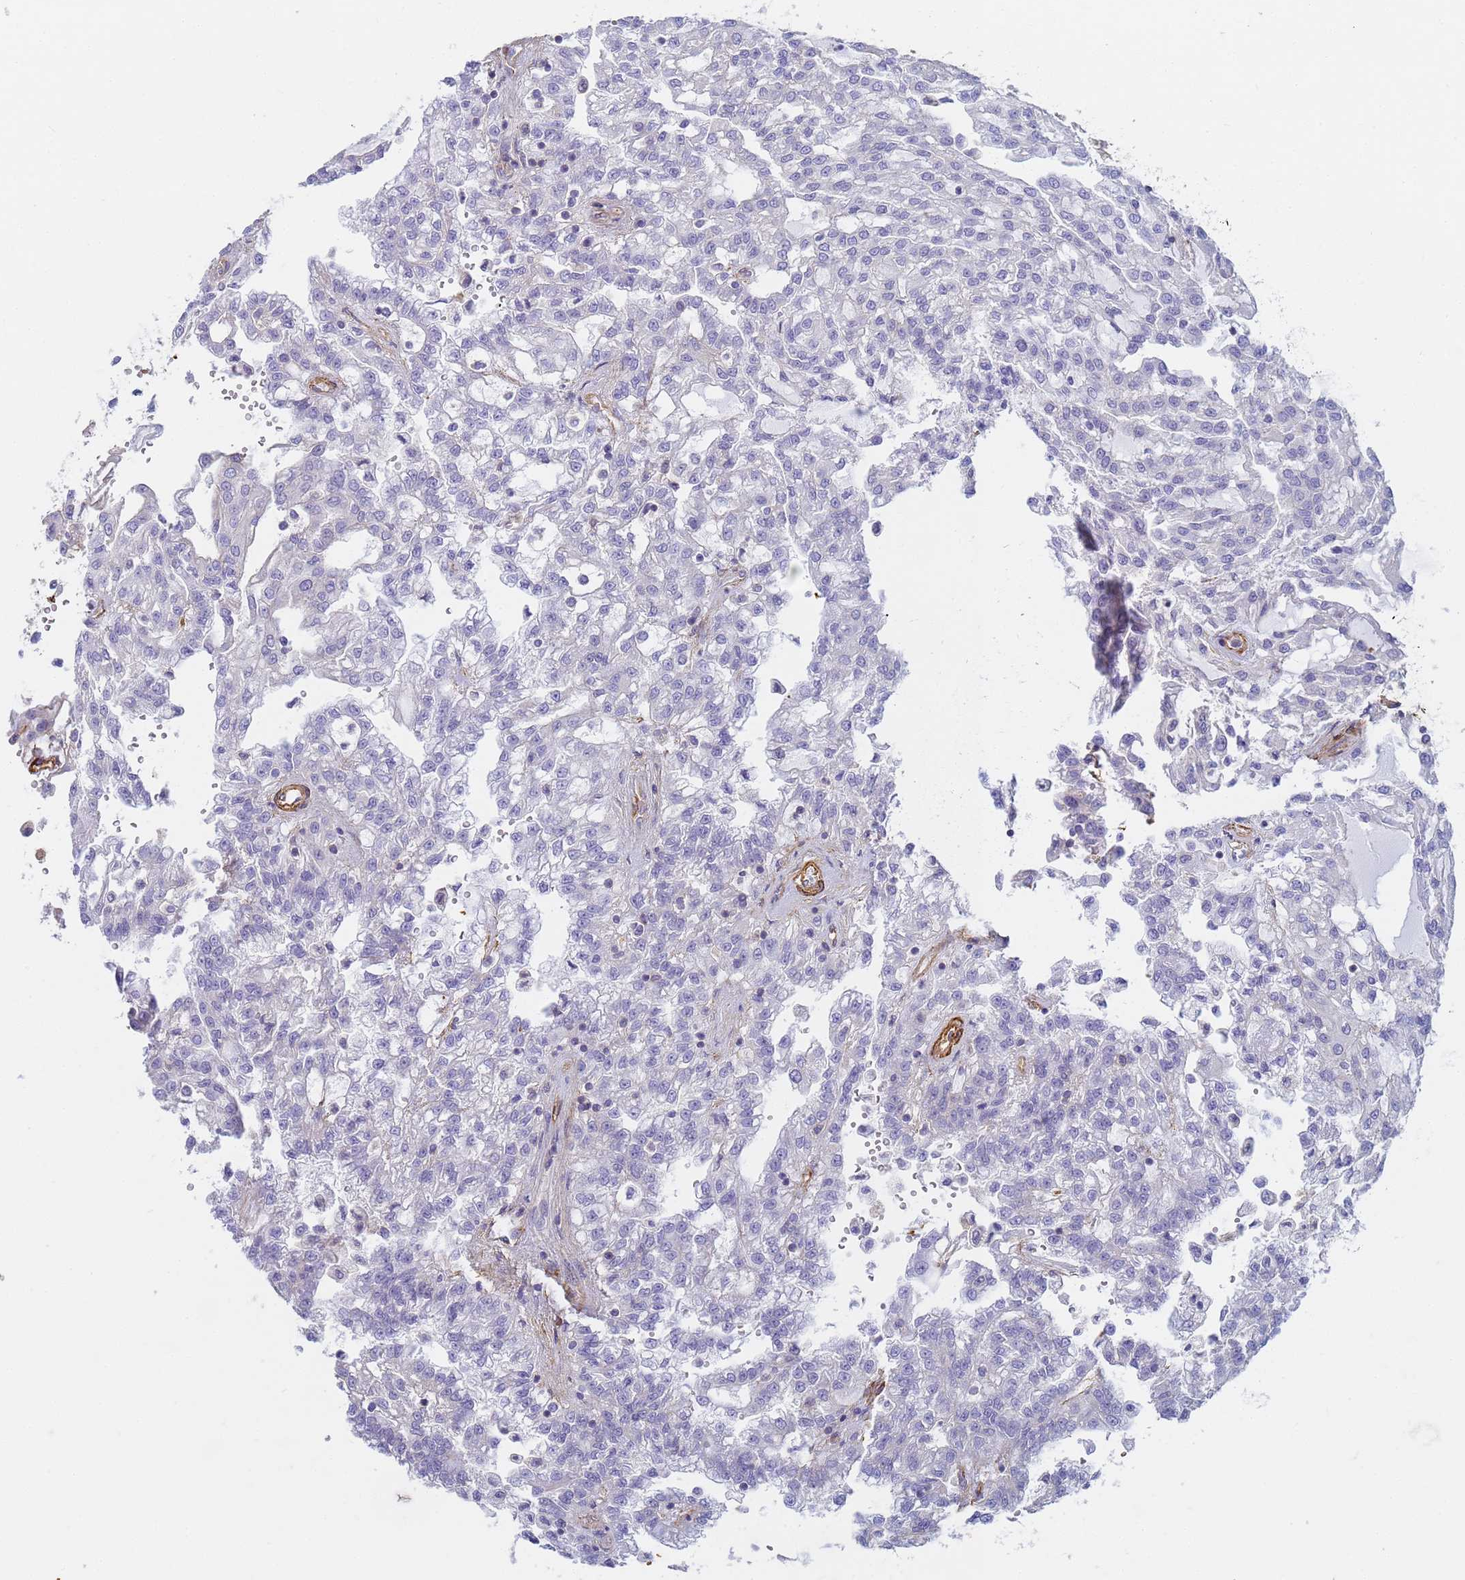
{"staining": {"intensity": "negative", "quantity": "none", "location": "none"}, "tissue": "renal cancer", "cell_type": "Tumor cells", "image_type": "cancer", "snomed": [{"axis": "morphology", "description": "Adenocarcinoma, NOS"}, {"axis": "topography", "description": "Kidney"}], "caption": "Renal cancer stained for a protein using IHC shows no expression tumor cells.", "gene": "TPM1", "patient": {"sex": "male", "age": 63}}